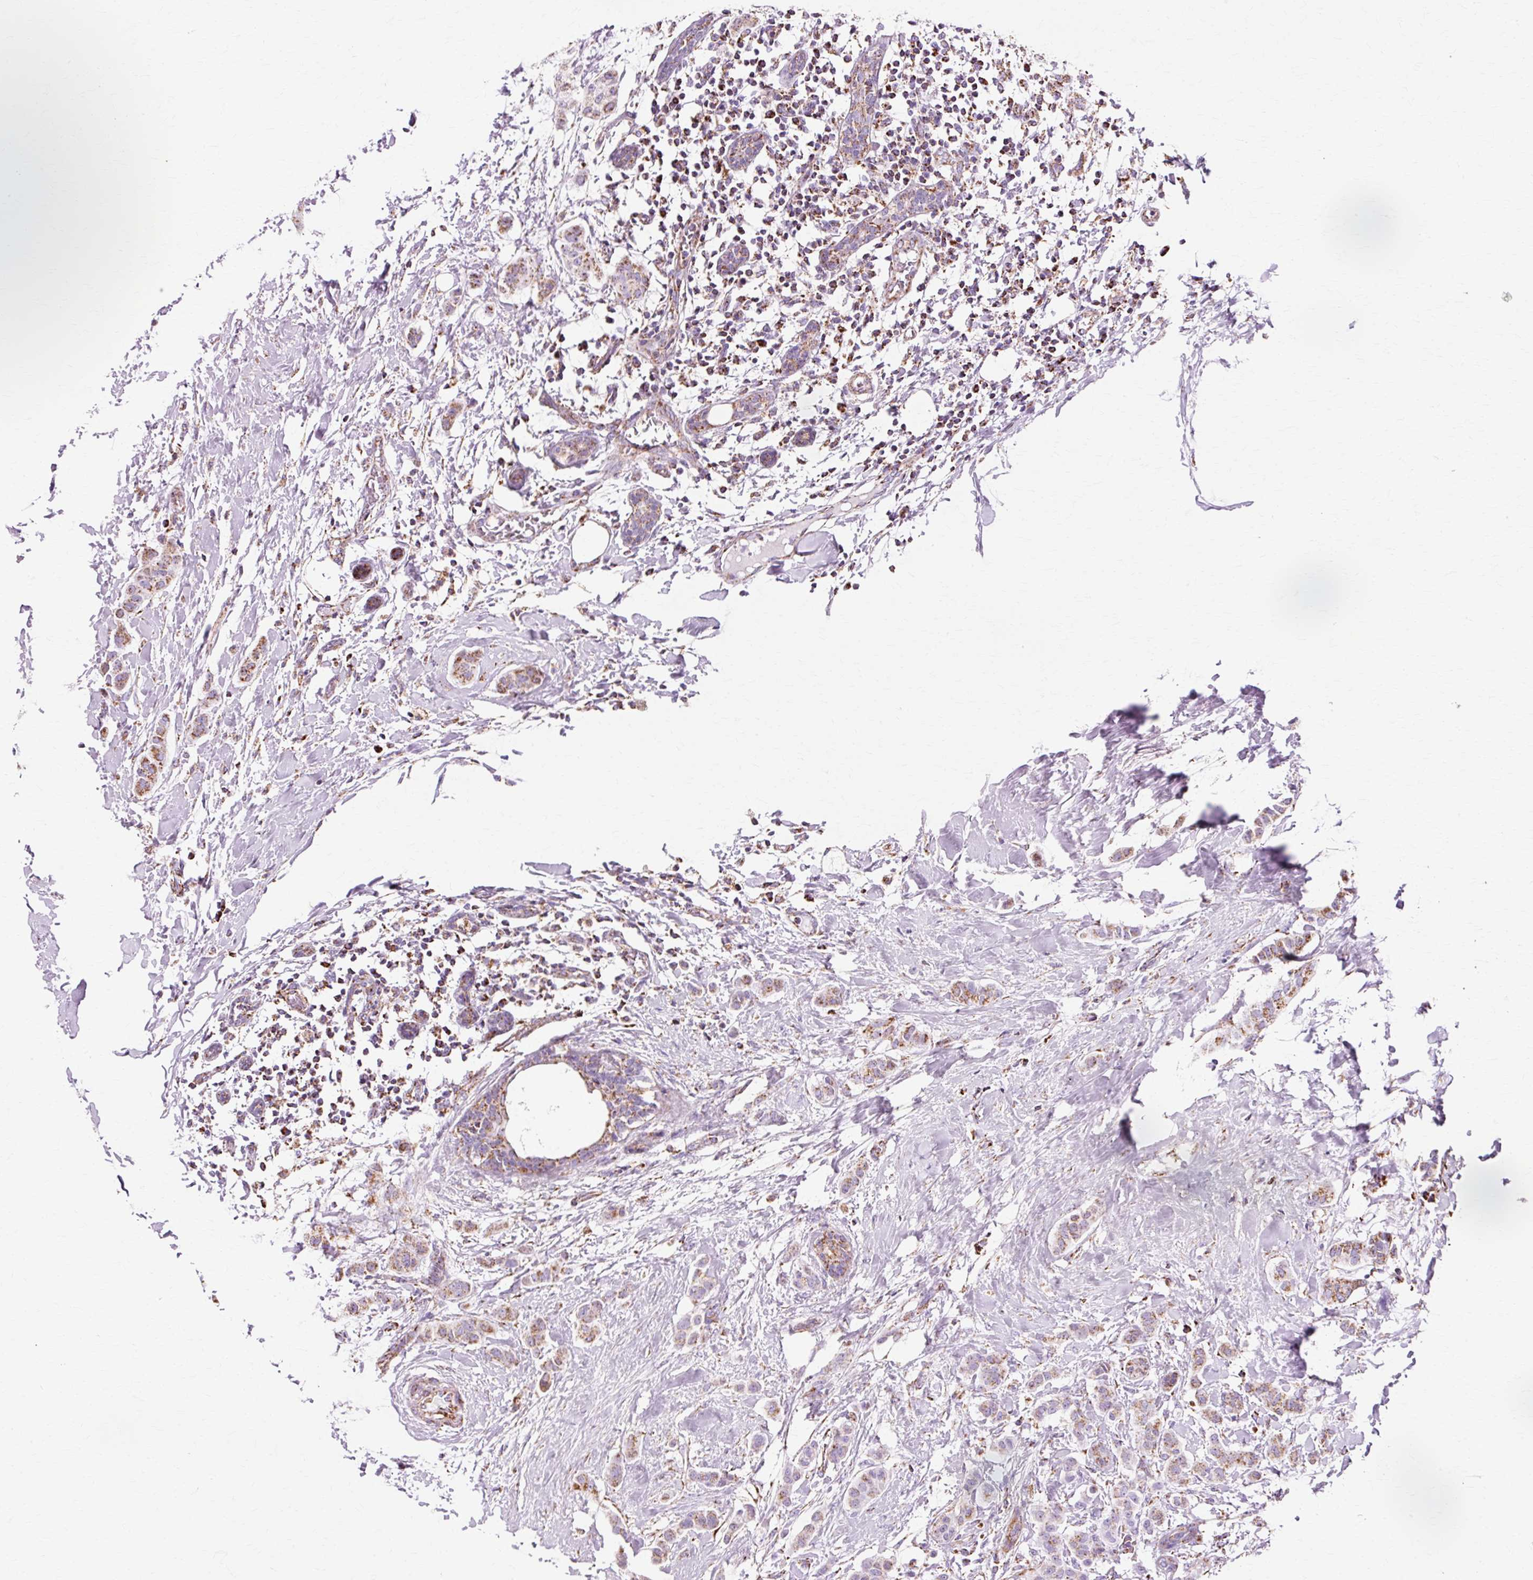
{"staining": {"intensity": "moderate", "quantity": ">75%", "location": "cytoplasmic/membranous"}, "tissue": "breast cancer", "cell_type": "Tumor cells", "image_type": "cancer", "snomed": [{"axis": "morphology", "description": "Duct carcinoma"}, {"axis": "topography", "description": "Breast"}], "caption": "The histopathology image demonstrates immunohistochemical staining of breast infiltrating ductal carcinoma. There is moderate cytoplasmic/membranous positivity is present in approximately >75% of tumor cells. The protein of interest is stained brown, and the nuclei are stained in blue (DAB IHC with brightfield microscopy, high magnification).", "gene": "ATP5PO", "patient": {"sex": "female", "age": 40}}